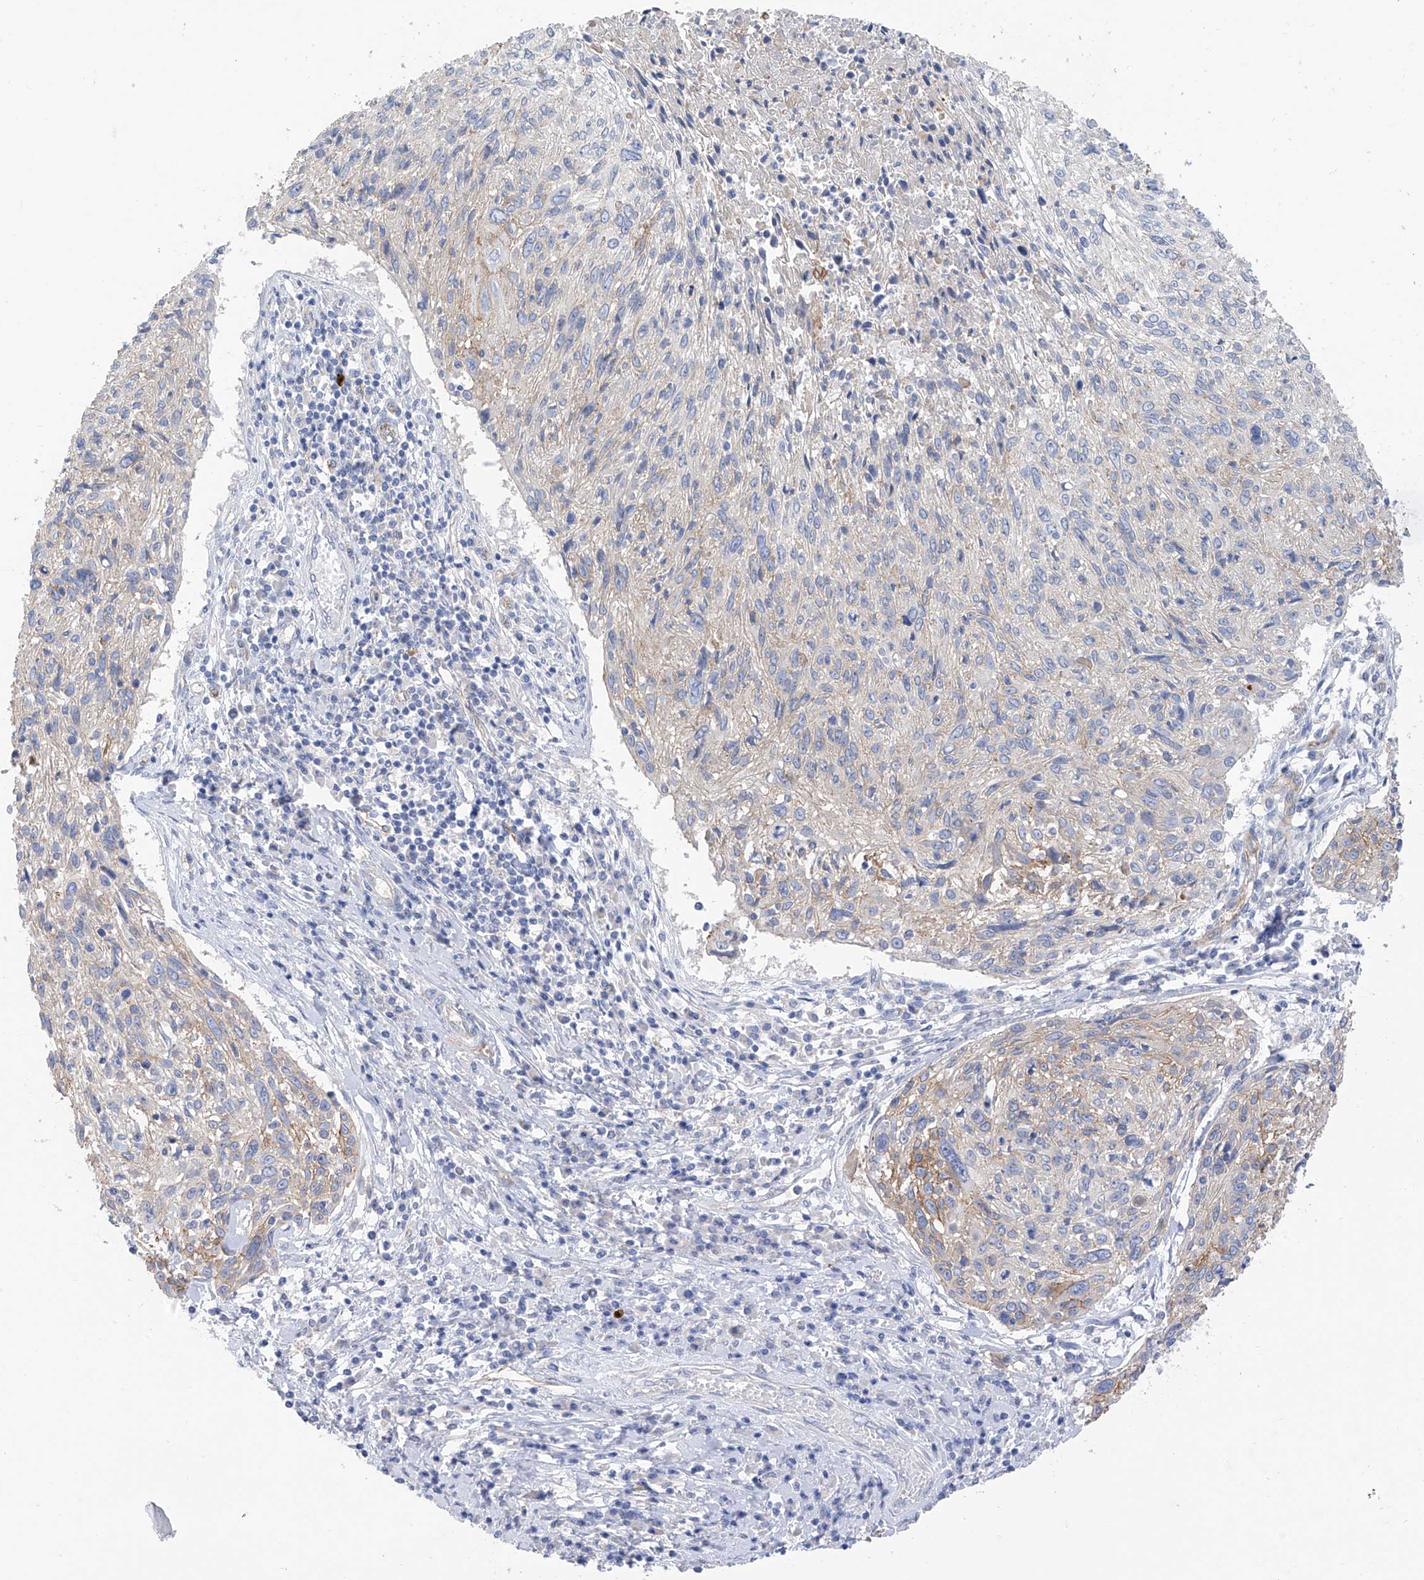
{"staining": {"intensity": "weak", "quantity": "<25%", "location": "cytoplasmic/membranous"}, "tissue": "cervical cancer", "cell_type": "Tumor cells", "image_type": "cancer", "snomed": [{"axis": "morphology", "description": "Squamous cell carcinoma, NOS"}, {"axis": "topography", "description": "Cervix"}], "caption": "Cervical cancer was stained to show a protein in brown. There is no significant staining in tumor cells.", "gene": "ITGA9", "patient": {"sex": "female", "age": 51}}